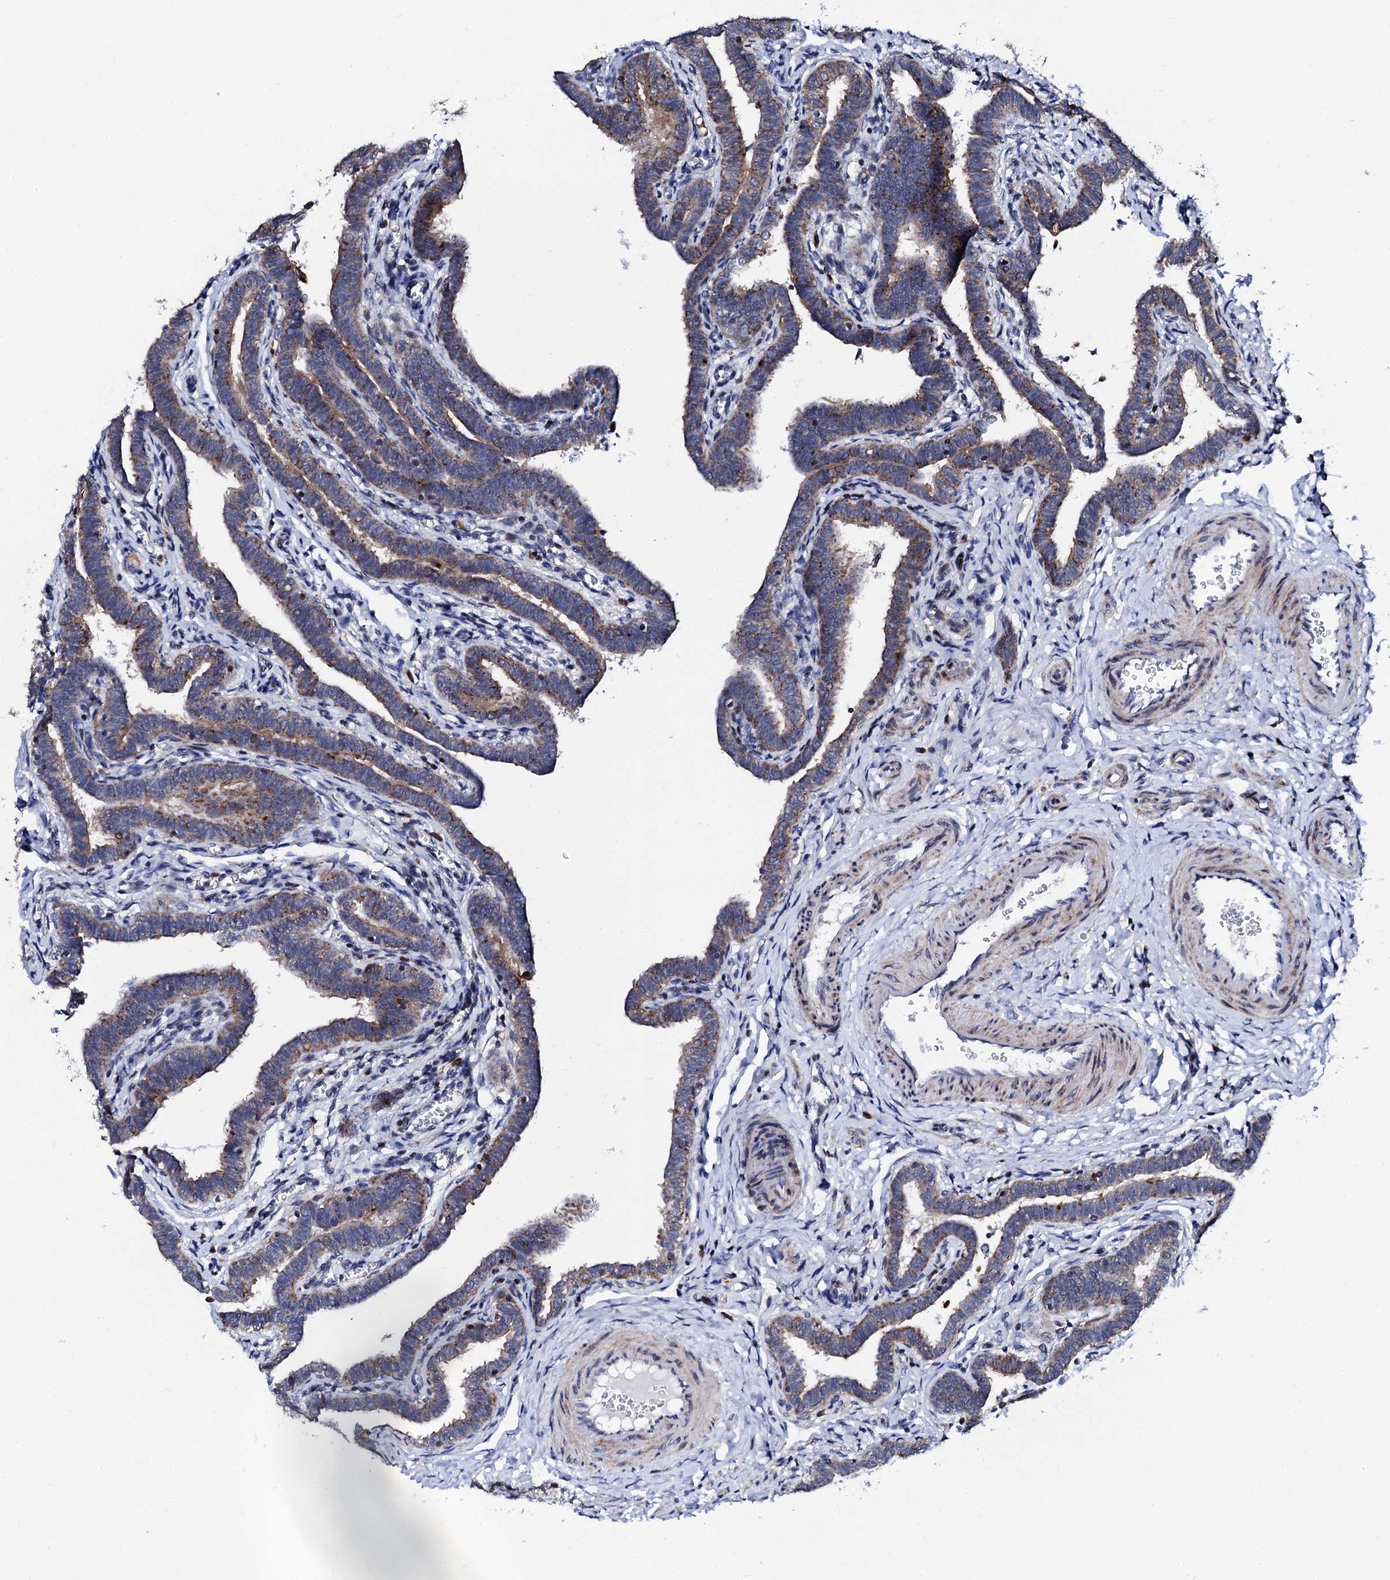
{"staining": {"intensity": "moderate", "quantity": ">75%", "location": "cytoplasmic/membranous"}, "tissue": "fallopian tube", "cell_type": "Glandular cells", "image_type": "normal", "snomed": [{"axis": "morphology", "description": "Normal tissue, NOS"}, {"axis": "topography", "description": "Fallopian tube"}], "caption": "Brown immunohistochemical staining in normal fallopian tube exhibits moderate cytoplasmic/membranous positivity in about >75% of glandular cells. The staining is performed using DAB brown chromogen to label protein expression. The nuclei are counter-stained blue using hematoxylin.", "gene": "TCIRG1", "patient": {"sex": "female", "age": 36}}